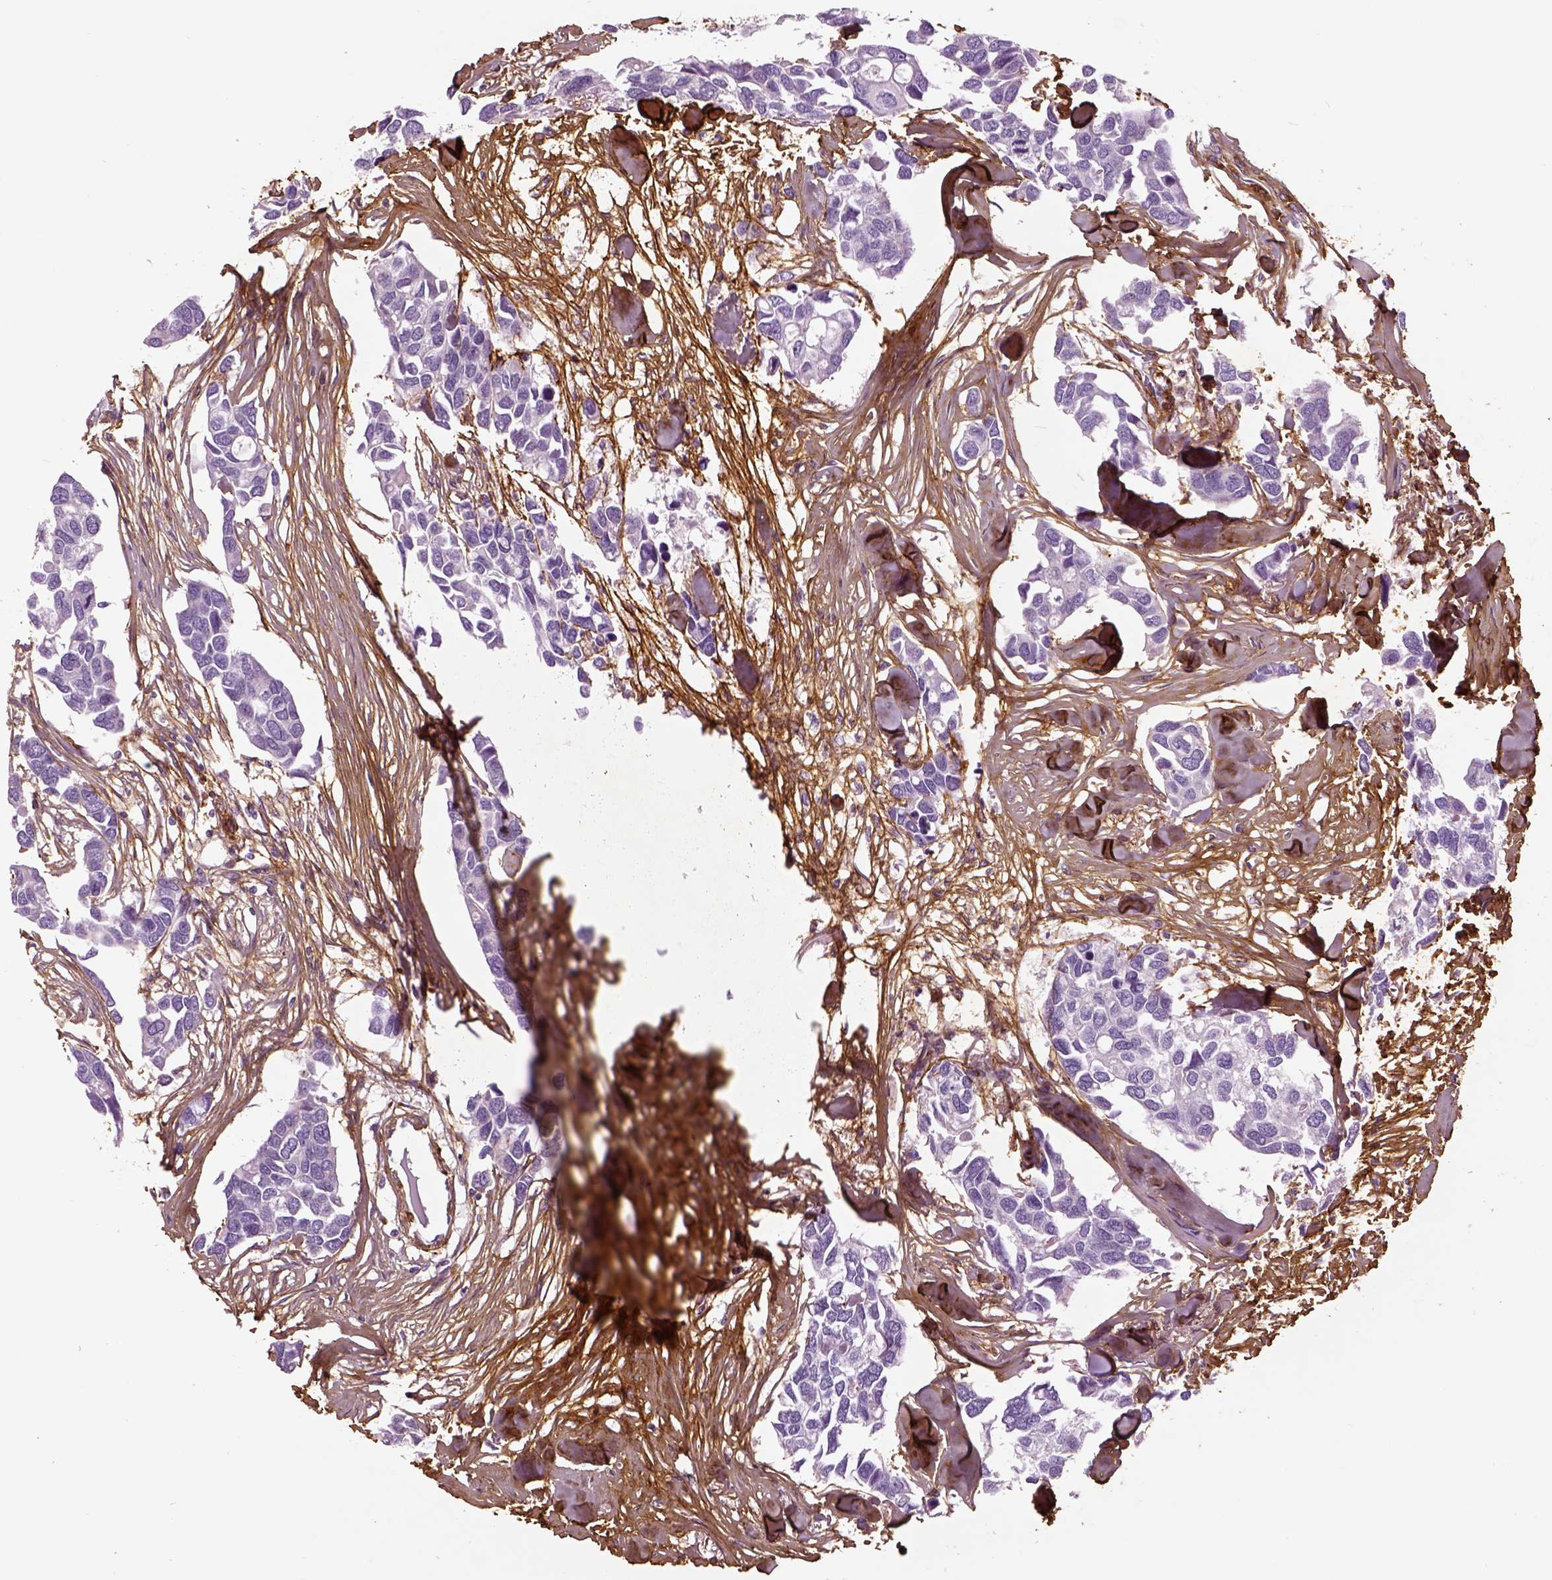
{"staining": {"intensity": "negative", "quantity": "none", "location": "none"}, "tissue": "breast cancer", "cell_type": "Tumor cells", "image_type": "cancer", "snomed": [{"axis": "morphology", "description": "Duct carcinoma"}, {"axis": "topography", "description": "Breast"}], "caption": "Invasive ductal carcinoma (breast) was stained to show a protein in brown. There is no significant expression in tumor cells.", "gene": "COL6A2", "patient": {"sex": "female", "age": 83}}